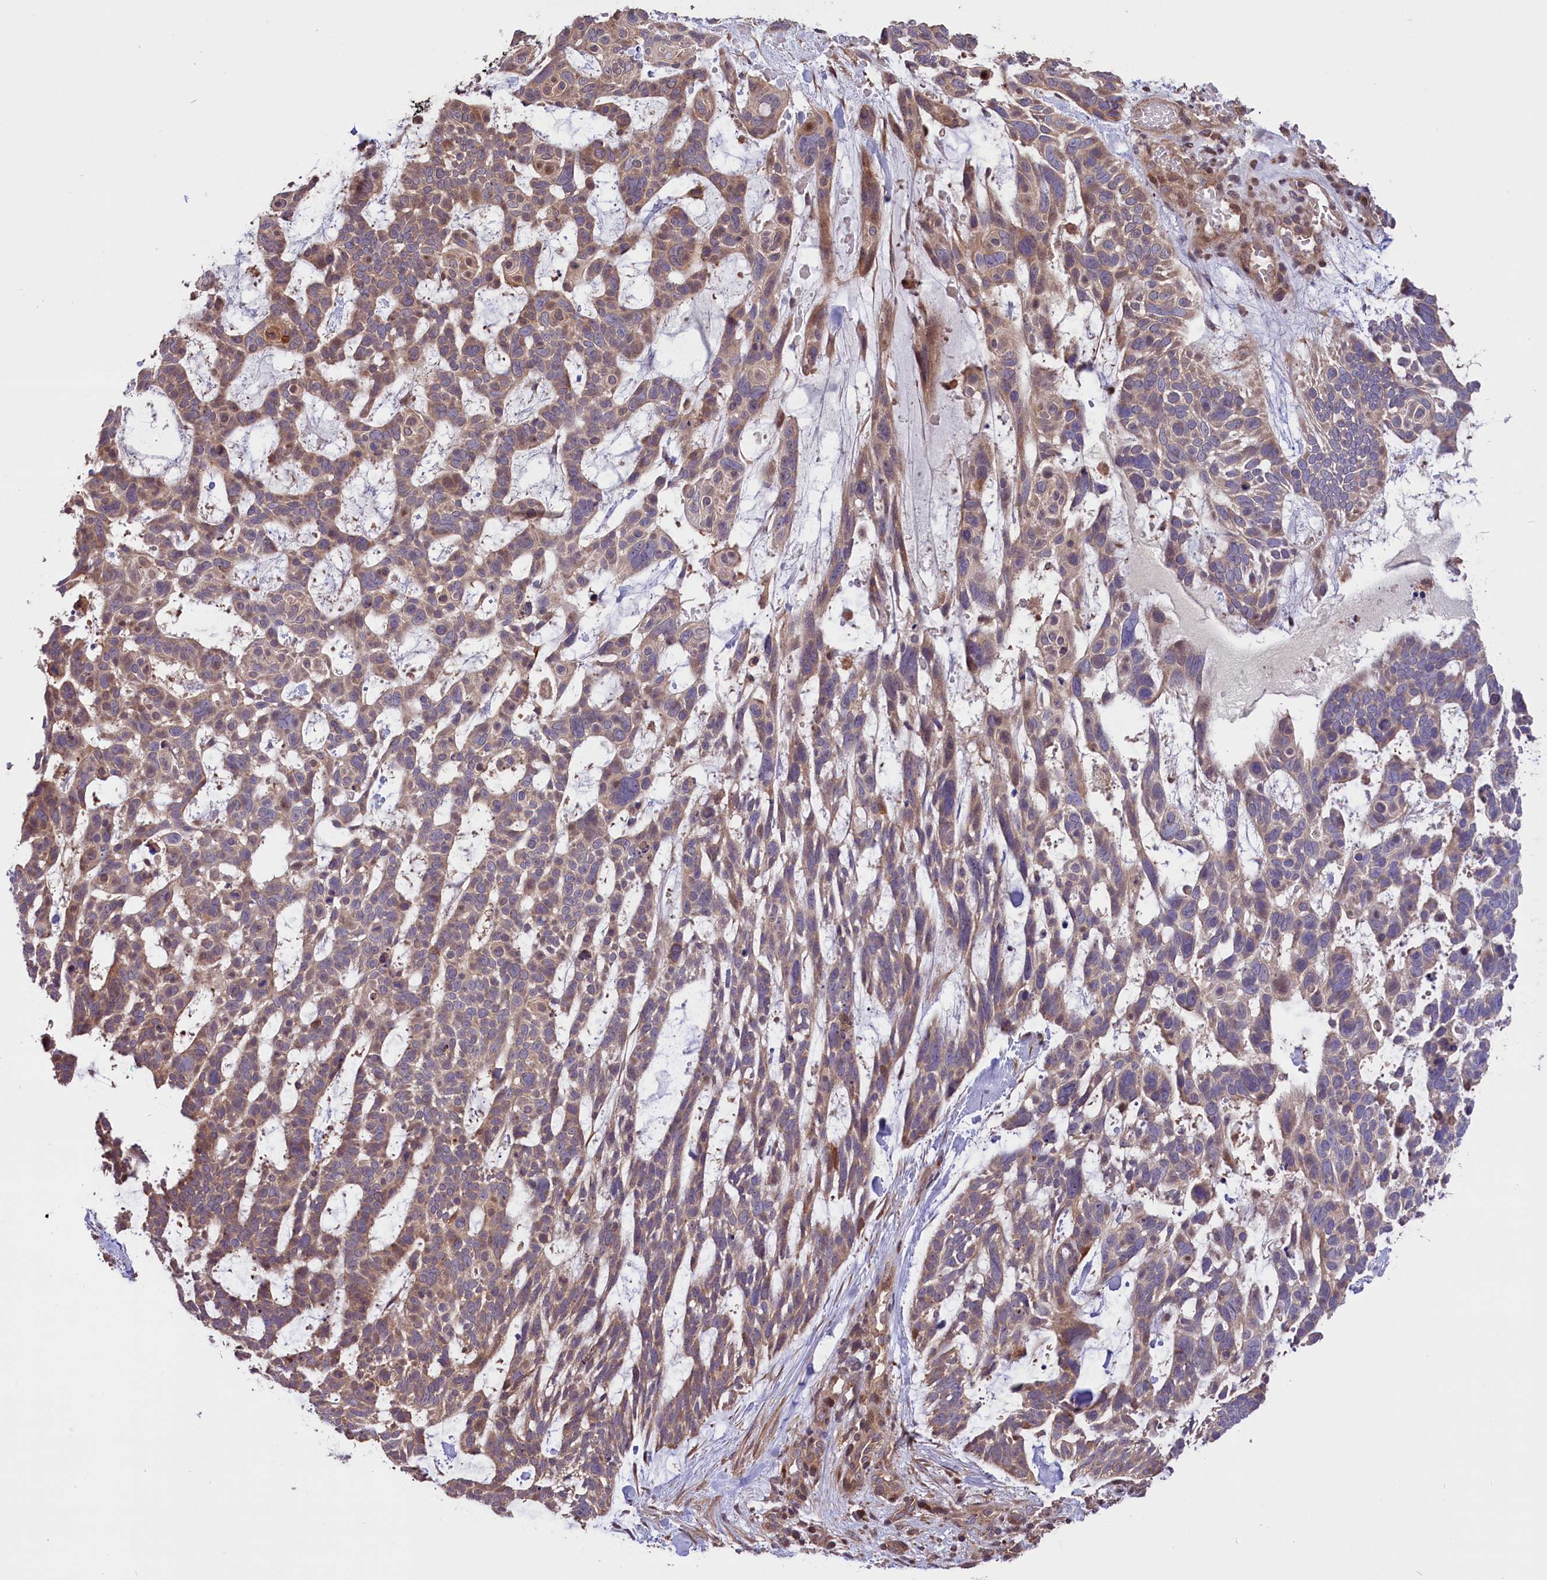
{"staining": {"intensity": "moderate", "quantity": "<25%", "location": "cytoplasmic/membranous,nuclear"}, "tissue": "skin cancer", "cell_type": "Tumor cells", "image_type": "cancer", "snomed": [{"axis": "morphology", "description": "Basal cell carcinoma"}, {"axis": "topography", "description": "Skin"}], "caption": "A brown stain highlights moderate cytoplasmic/membranous and nuclear staining of a protein in basal cell carcinoma (skin) tumor cells. The staining was performed using DAB to visualize the protein expression in brown, while the nuclei were stained in blue with hematoxylin (Magnification: 20x).", "gene": "RIC8A", "patient": {"sex": "male", "age": 88}}